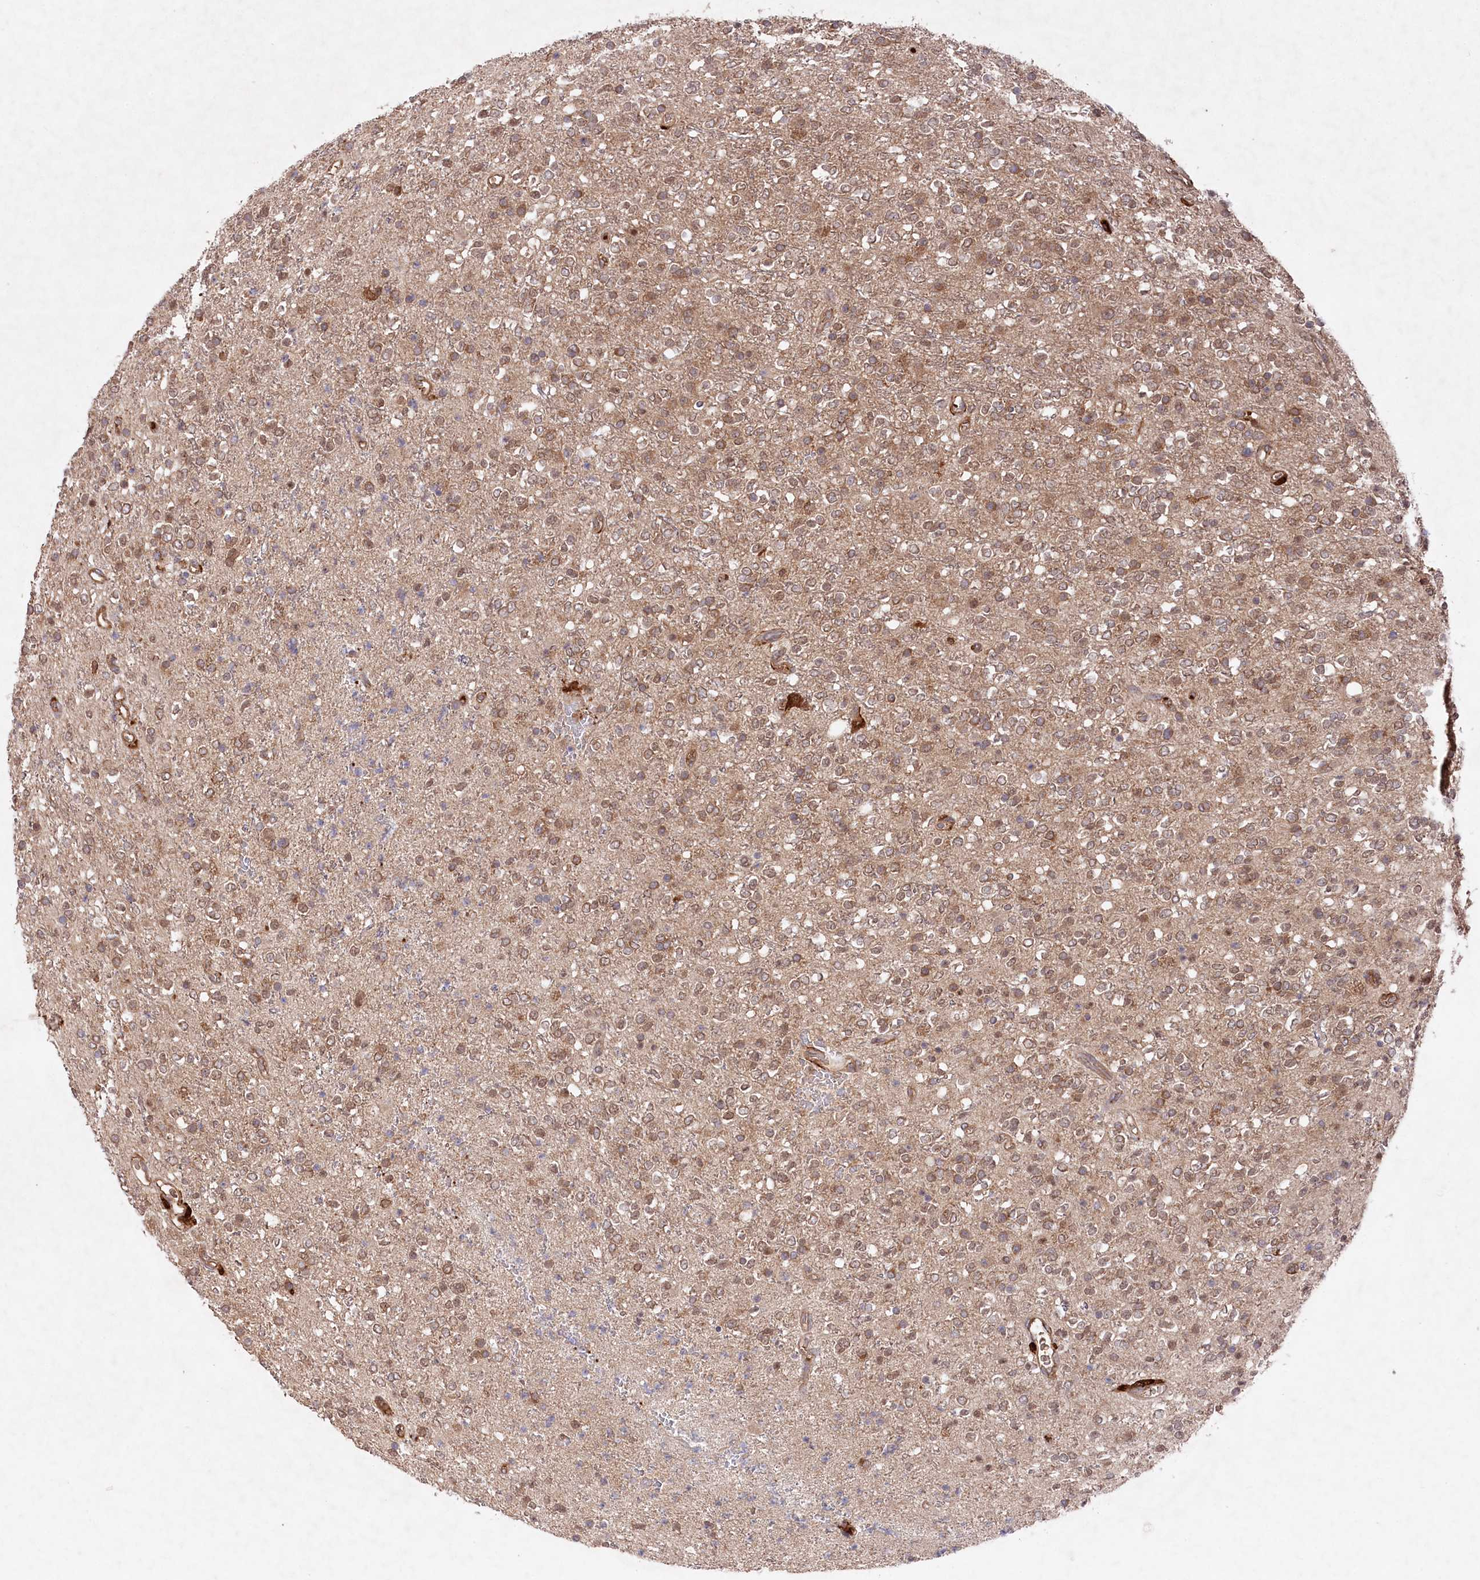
{"staining": {"intensity": "moderate", "quantity": ">75%", "location": "cytoplasmic/membranous,nuclear"}, "tissue": "glioma", "cell_type": "Tumor cells", "image_type": "cancer", "snomed": [{"axis": "morphology", "description": "Glioma, malignant, High grade"}, {"axis": "topography", "description": "Brain"}], "caption": "Immunohistochemistry image of neoplastic tissue: human malignant high-grade glioma stained using immunohistochemistry demonstrates medium levels of moderate protein expression localized specifically in the cytoplasmic/membranous and nuclear of tumor cells, appearing as a cytoplasmic/membranous and nuclear brown color.", "gene": "PPP1R21", "patient": {"sex": "male", "age": 34}}